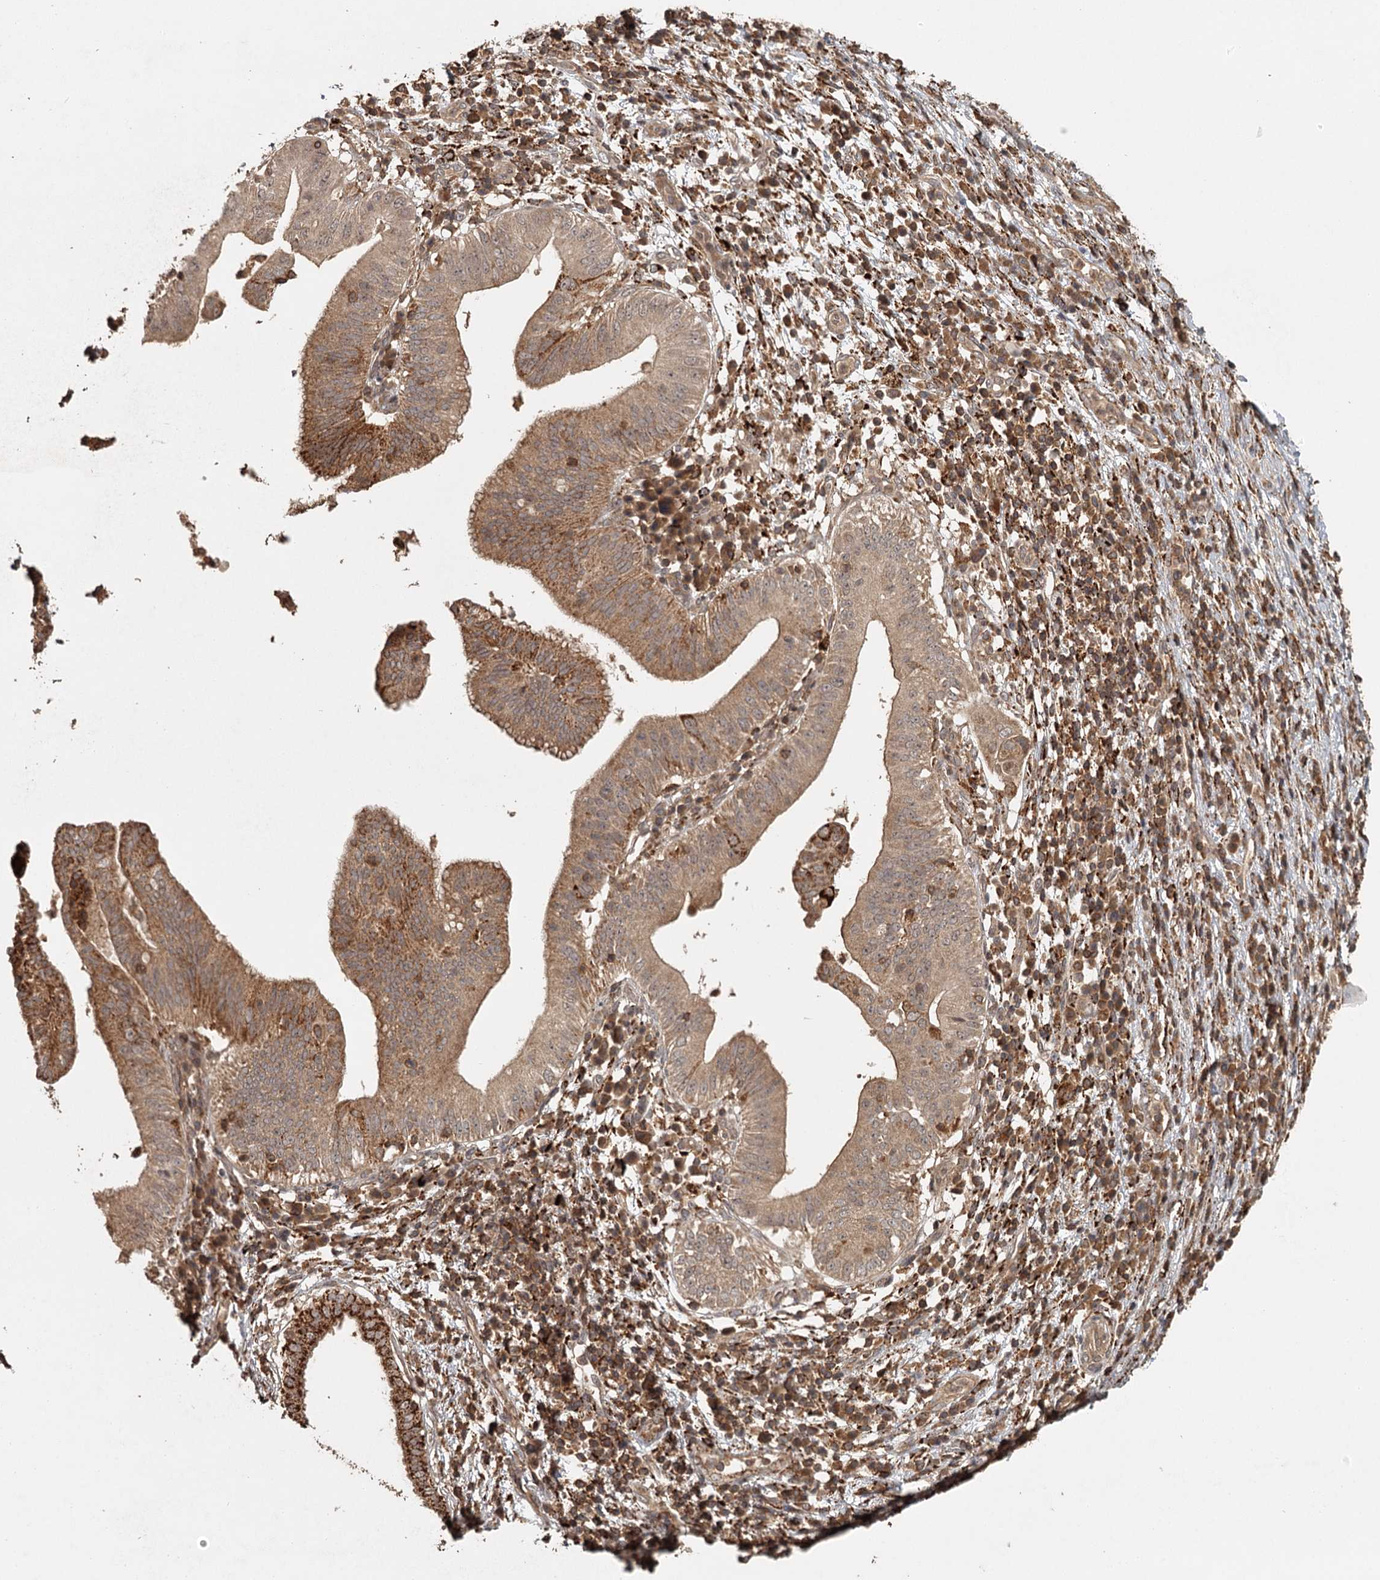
{"staining": {"intensity": "moderate", "quantity": "25%-75%", "location": "cytoplasmic/membranous"}, "tissue": "pancreatic cancer", "cell_type": "Tumor cells", "image_type": "cancer", "snomed": [{"axis": "morphology", "description": "Adenocarcinoma, NOS"}, {"axis": "topography", "description": "Pancreas"}], "caption": "Pancreatic adenocarcinoma stained with a brown dye displays moderate cytoplasmic/membranous positive staining in approximately 25%-75% of tumor cells.", "gene": "FAXC", "patient": {"sex": "male", "age": 68}}